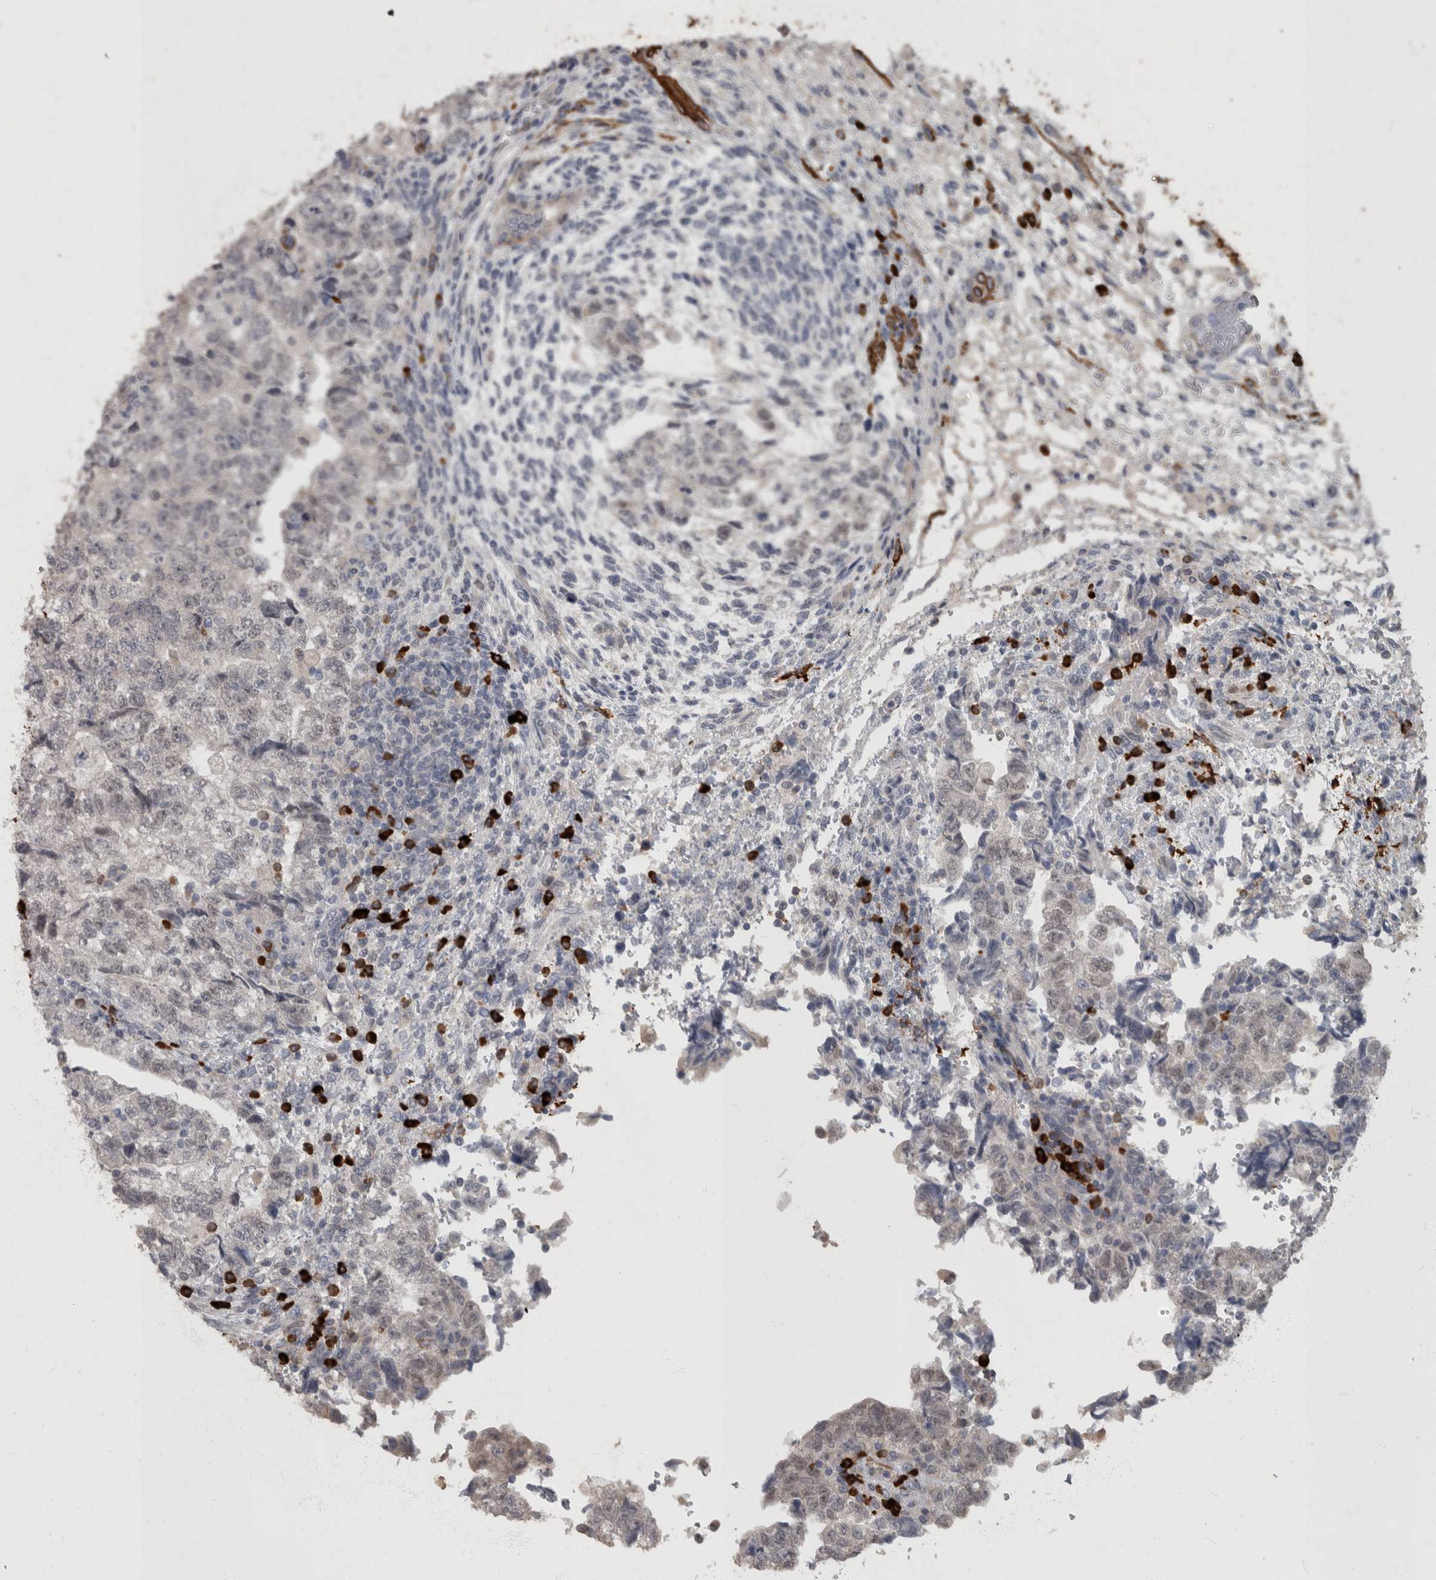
{"staining": {"intensity": "negative", "quantity": "none", "location": "none"}, "tissue": "testis cancer", "cell_type": "Tumor cells", "image_type": "cancer", "snomed": [{"axis": "morphology", "description": "Normal tissue, NOS"}, {"axis": "morphology", "description": "Carcinoma, Embryonal, NOS"}, {"axis": "topography", "description": "Testis"}], "caption": "High magnification brightfield microscopy of testis cancer (embryonal carcinoma) stained with DAB (brown) and counterstained with hematoxylin (blue): tumor cells show no significant positivity. (DAB (3,3'-diaminobenzidine) IHC with hematoxylin counter stain).", "gene": "MASTL", "patient": {"sex": "male", "age": 36}}